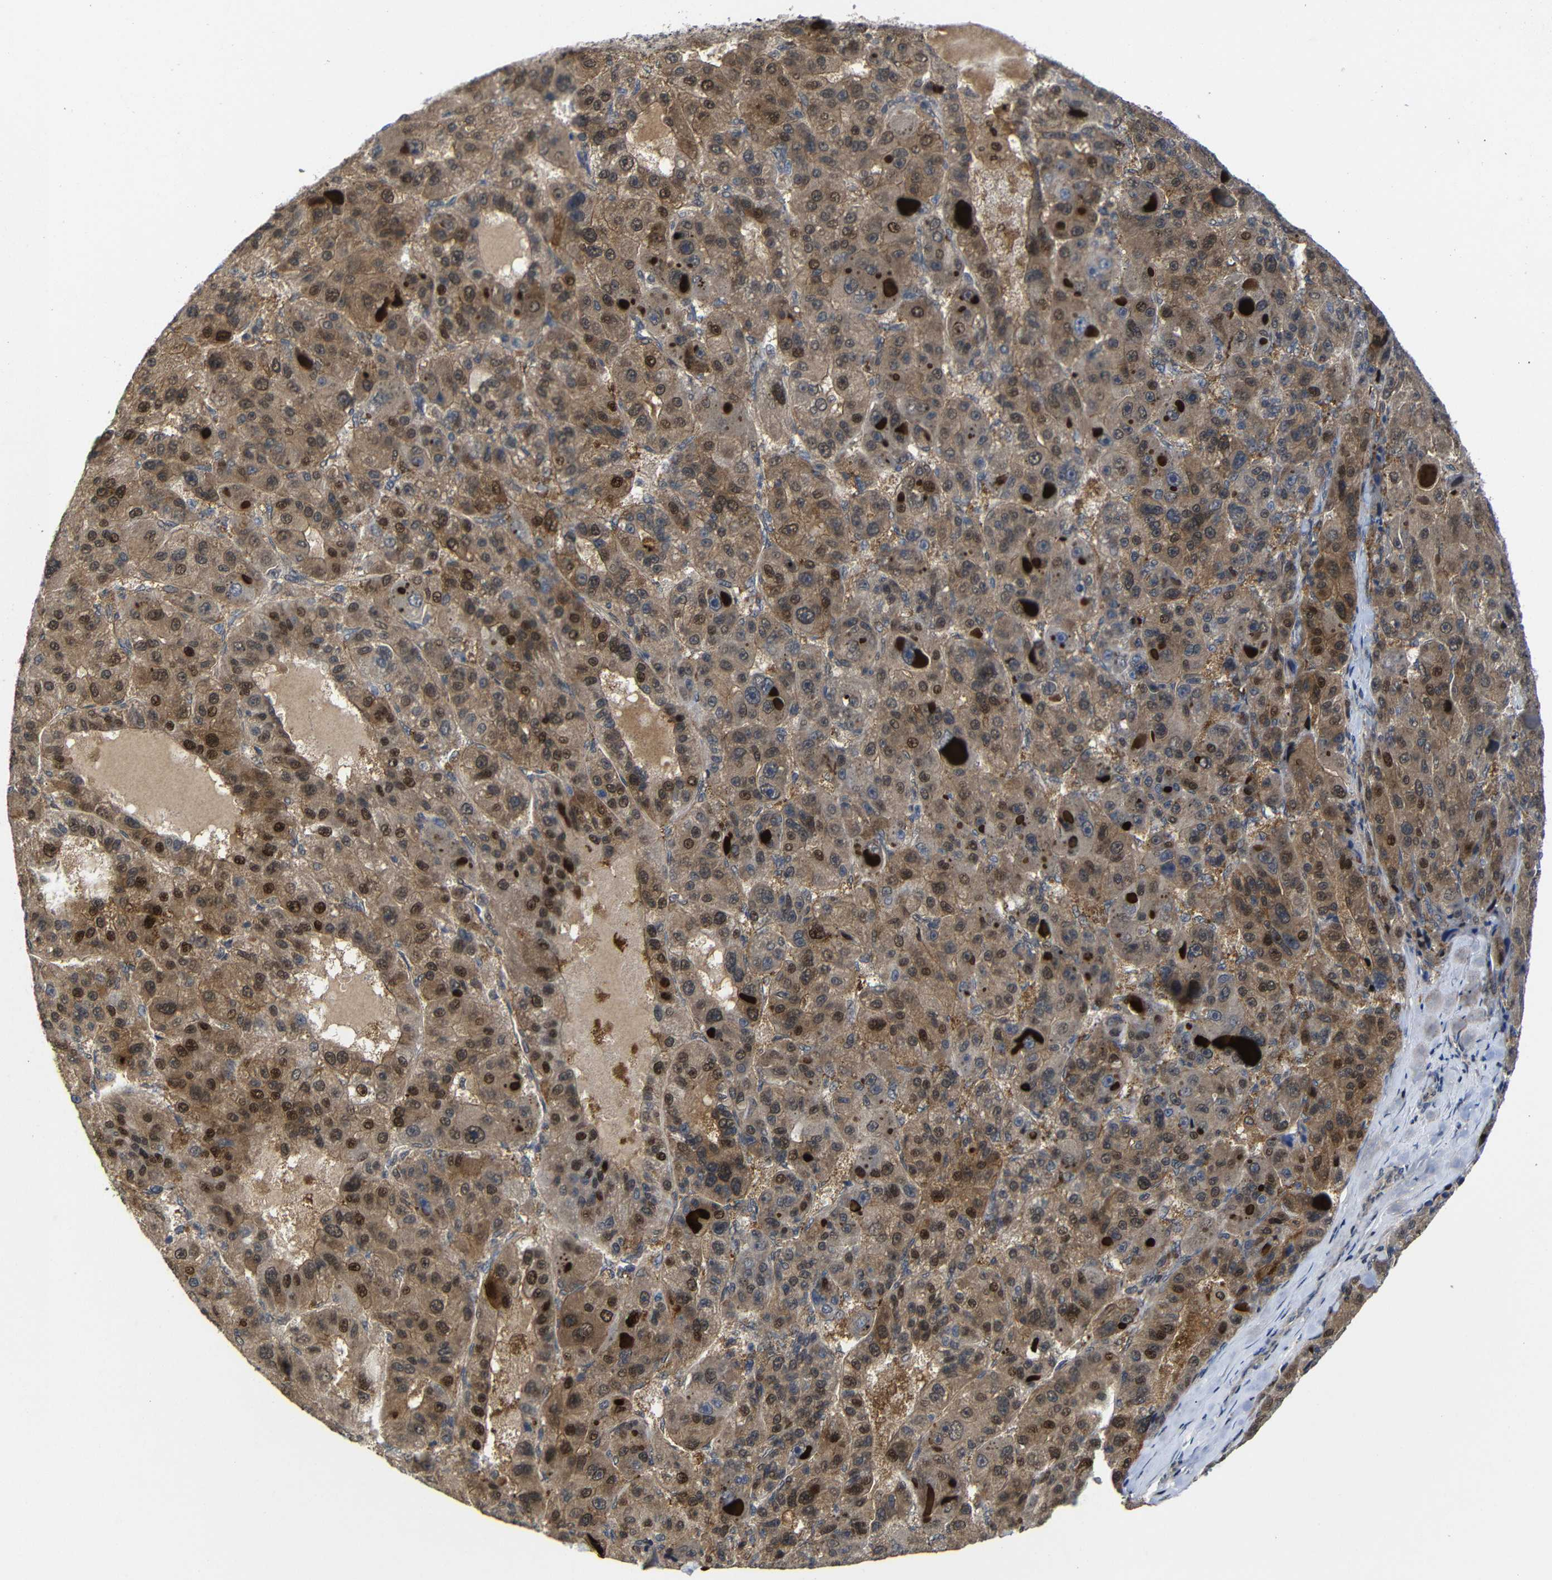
{"staining": {"intensity": "strong", "quantity": "25%-75%", "location": "cytoplasmic/membranous,nuclear"}, "tissue": "liver cancer", "cell_type": "Tumor cells", "image_type": "cancer", "snomed": [{"axis": "morphology", "description": "Carcinoma, Hepatocellular, NOS"}, {"axis": "topography", "description": "Liver"}], "caption": "This image shows liver cancer stained with IHC to label a protein in brown. The cytoplasmic/membranous and nuclear of tumor cells show strong positivity for the protein. Nuclei are counter-stained blue.", "gene": "ATG12", "patient": {"sex": "male", "age": 76}}